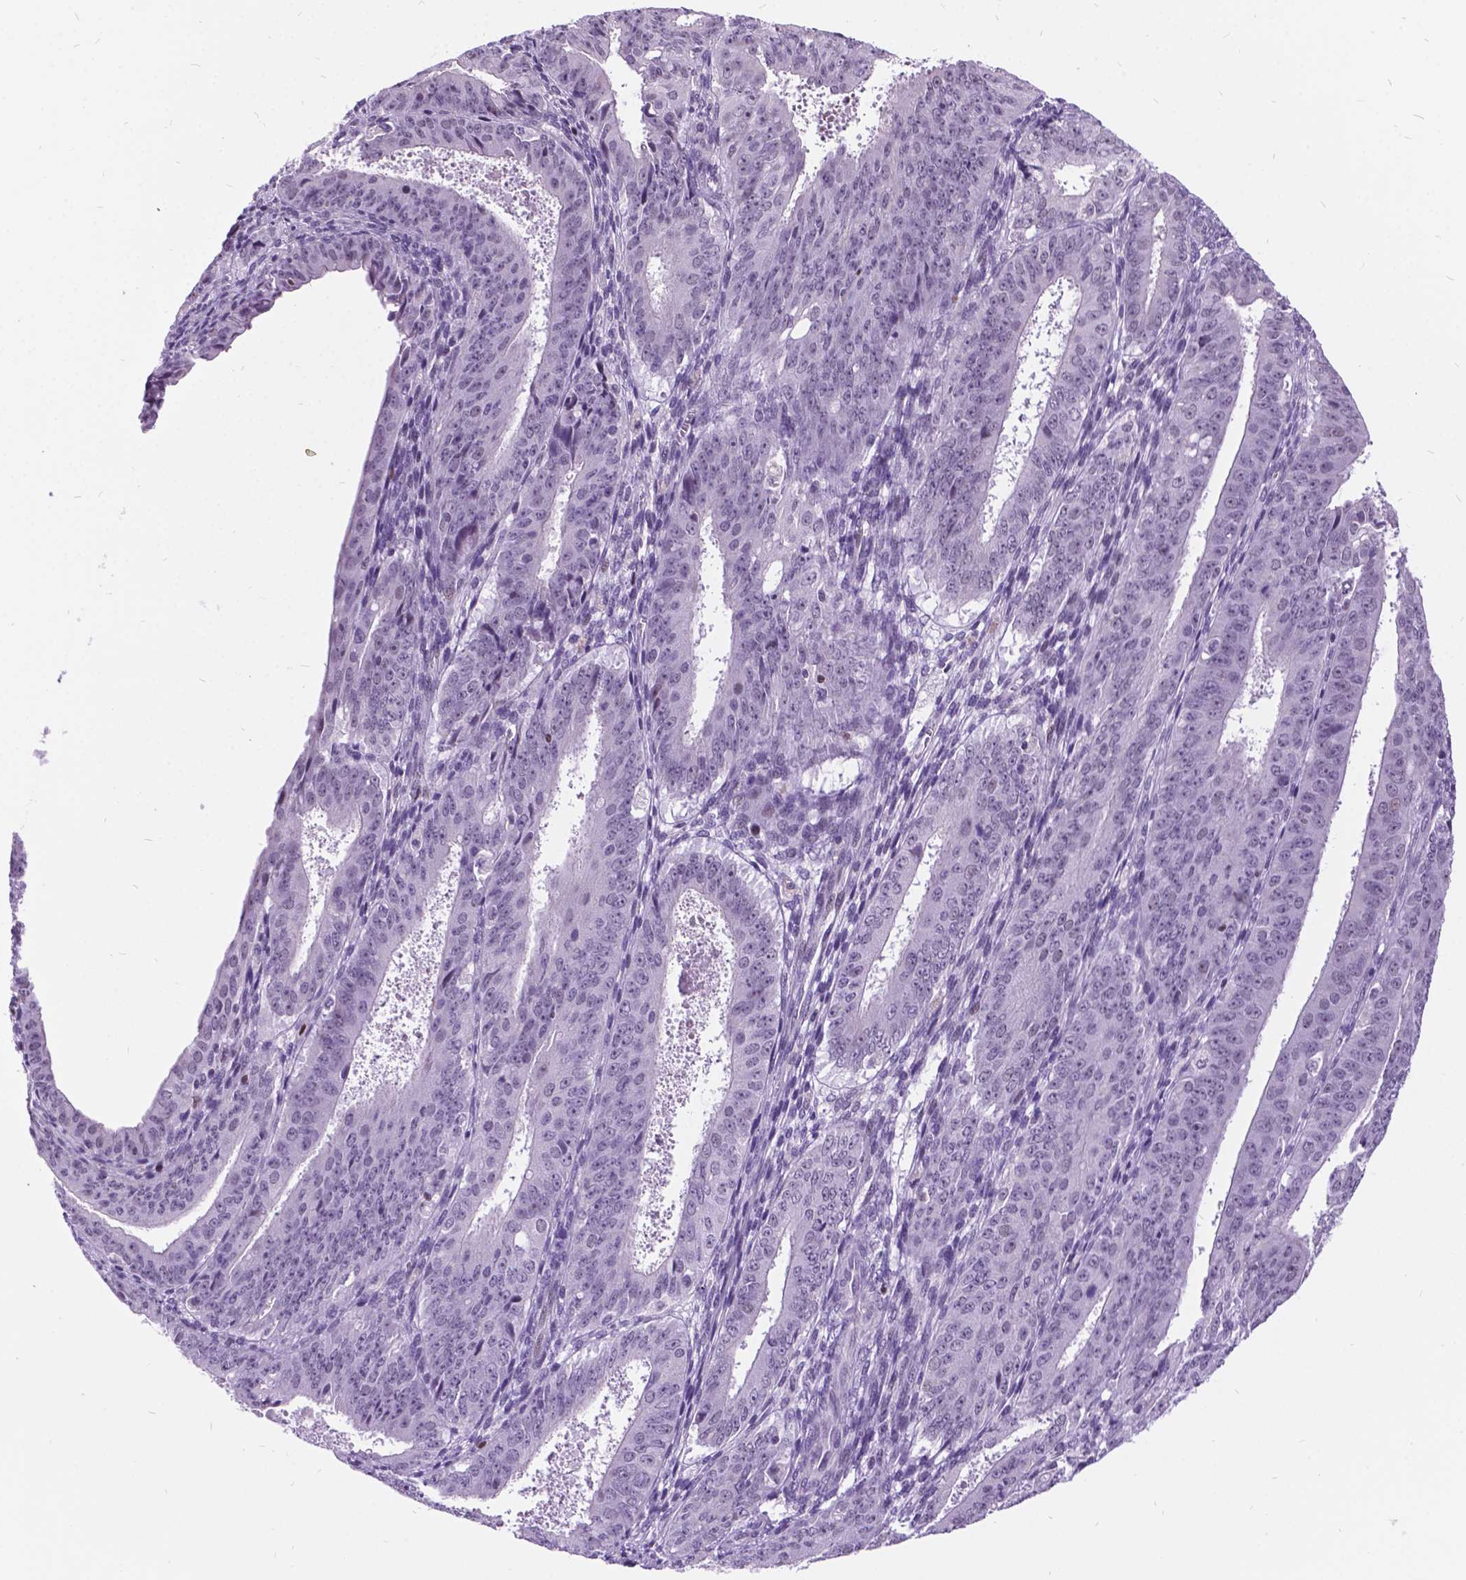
{"staining": {"intensity": "negative", "quantity": "none", "location": "none"}, "tissue": "ovarian cancer", "cell_type": "Tumor cells", "image_type": "cancer", "snomed": [{"axis": "morphology", "description": "Carcinoma, endometroid"}, {"axis": "topography", "description": "Ovary"}], "caption": "Tumor cells are negative for brown protein staining in ovarian endometroid carcinoma.", "gene": "DPF3", "patient": {"sex": "female", "age": 42}}